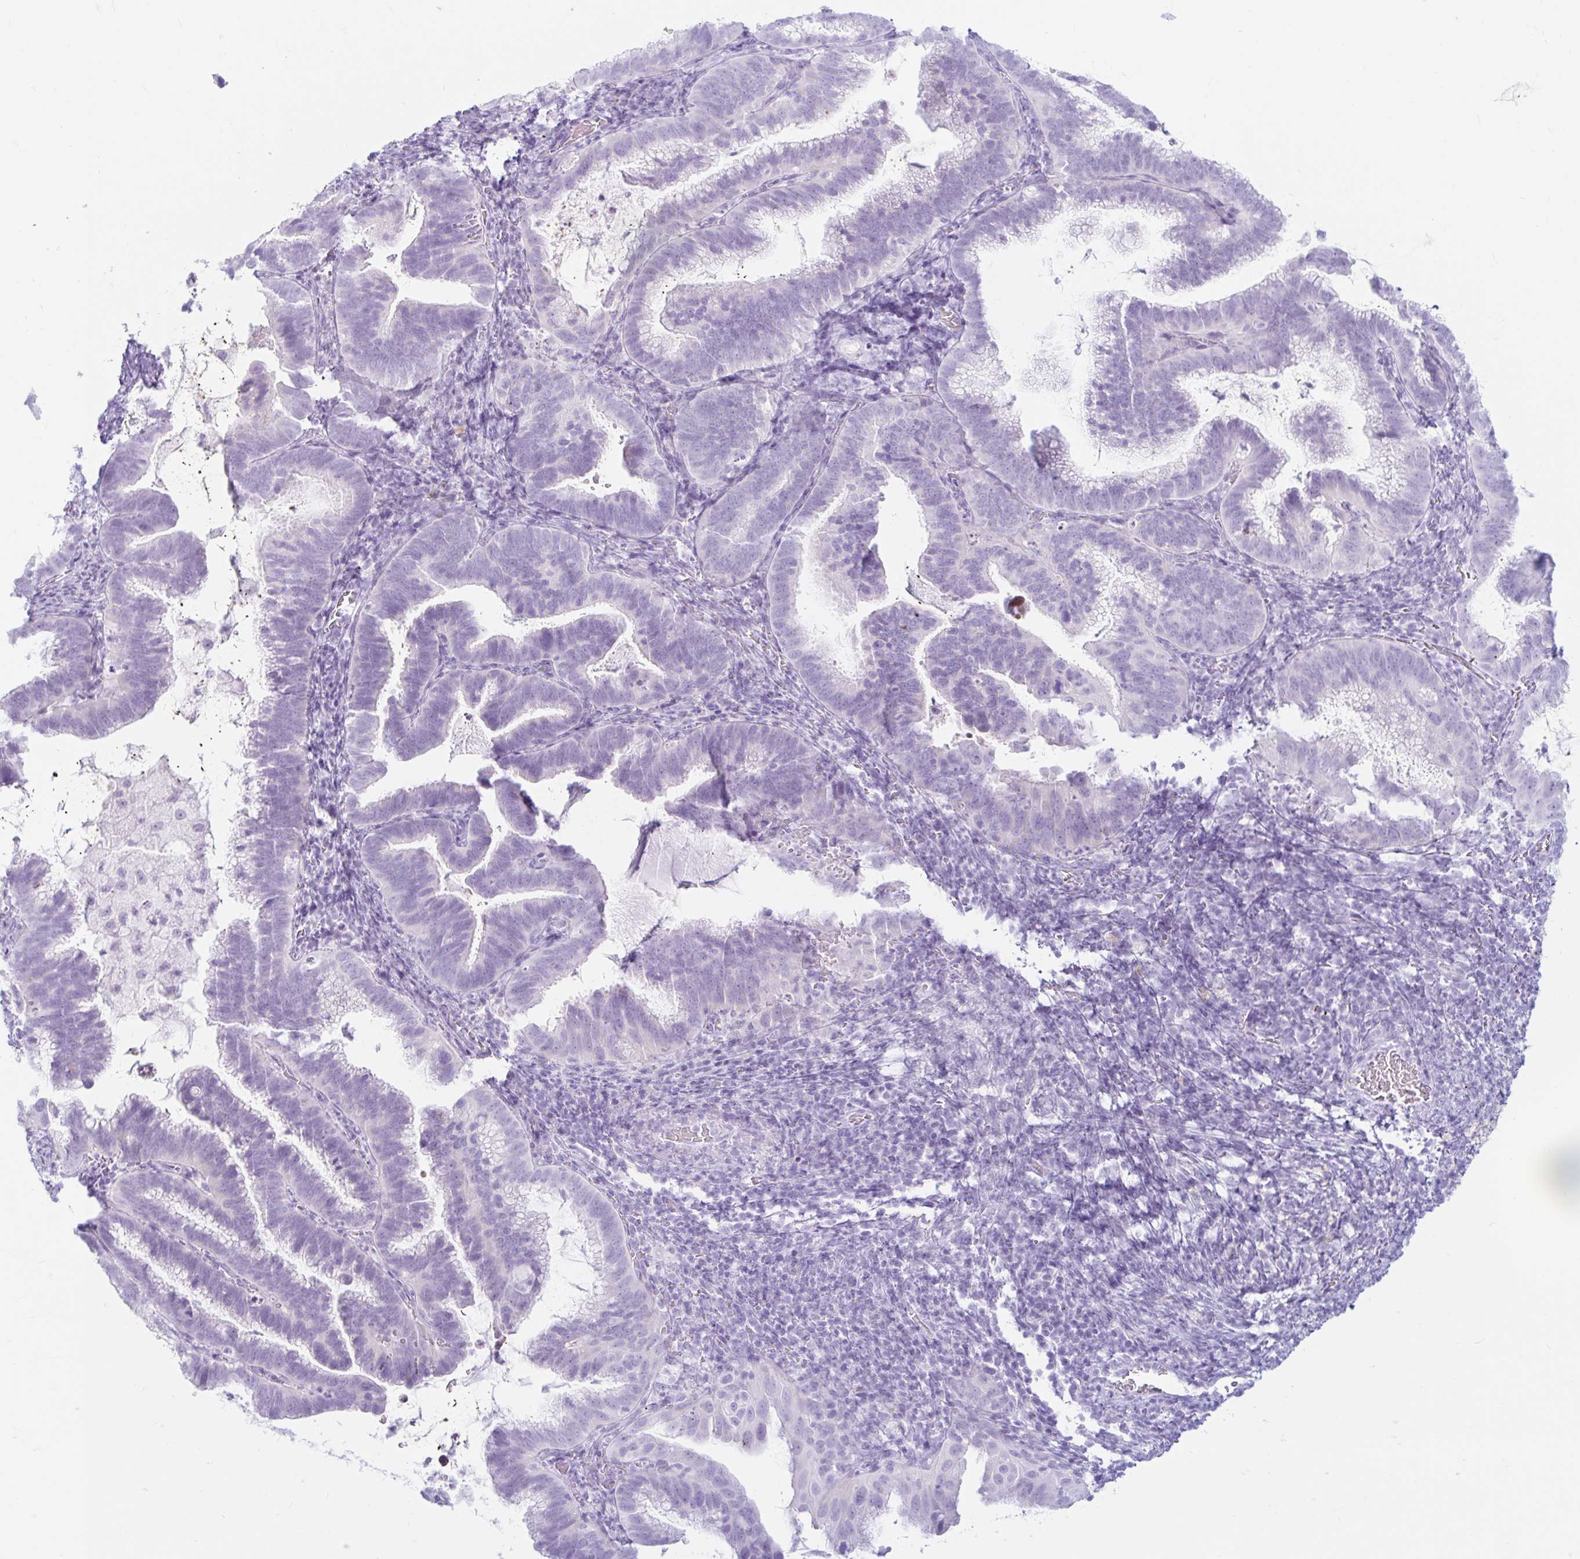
{"staining": {"intensity": "negative", "quantity": "none", "location": "none"}, "tissue": "cervical cancer", "cell_type": "Tumor cells", "image_type": "cancer", "snomed": [{"axis": "morphology", "description": "Adenocarcinoma, NOS"}, {"axis": "topography", "description": "Cervix"}], "caption": "Tumor cells are negative for protein expression in human cervical cancer.", "gene": "ERICH6", "patient": {"sex": "female", "age": 61}}